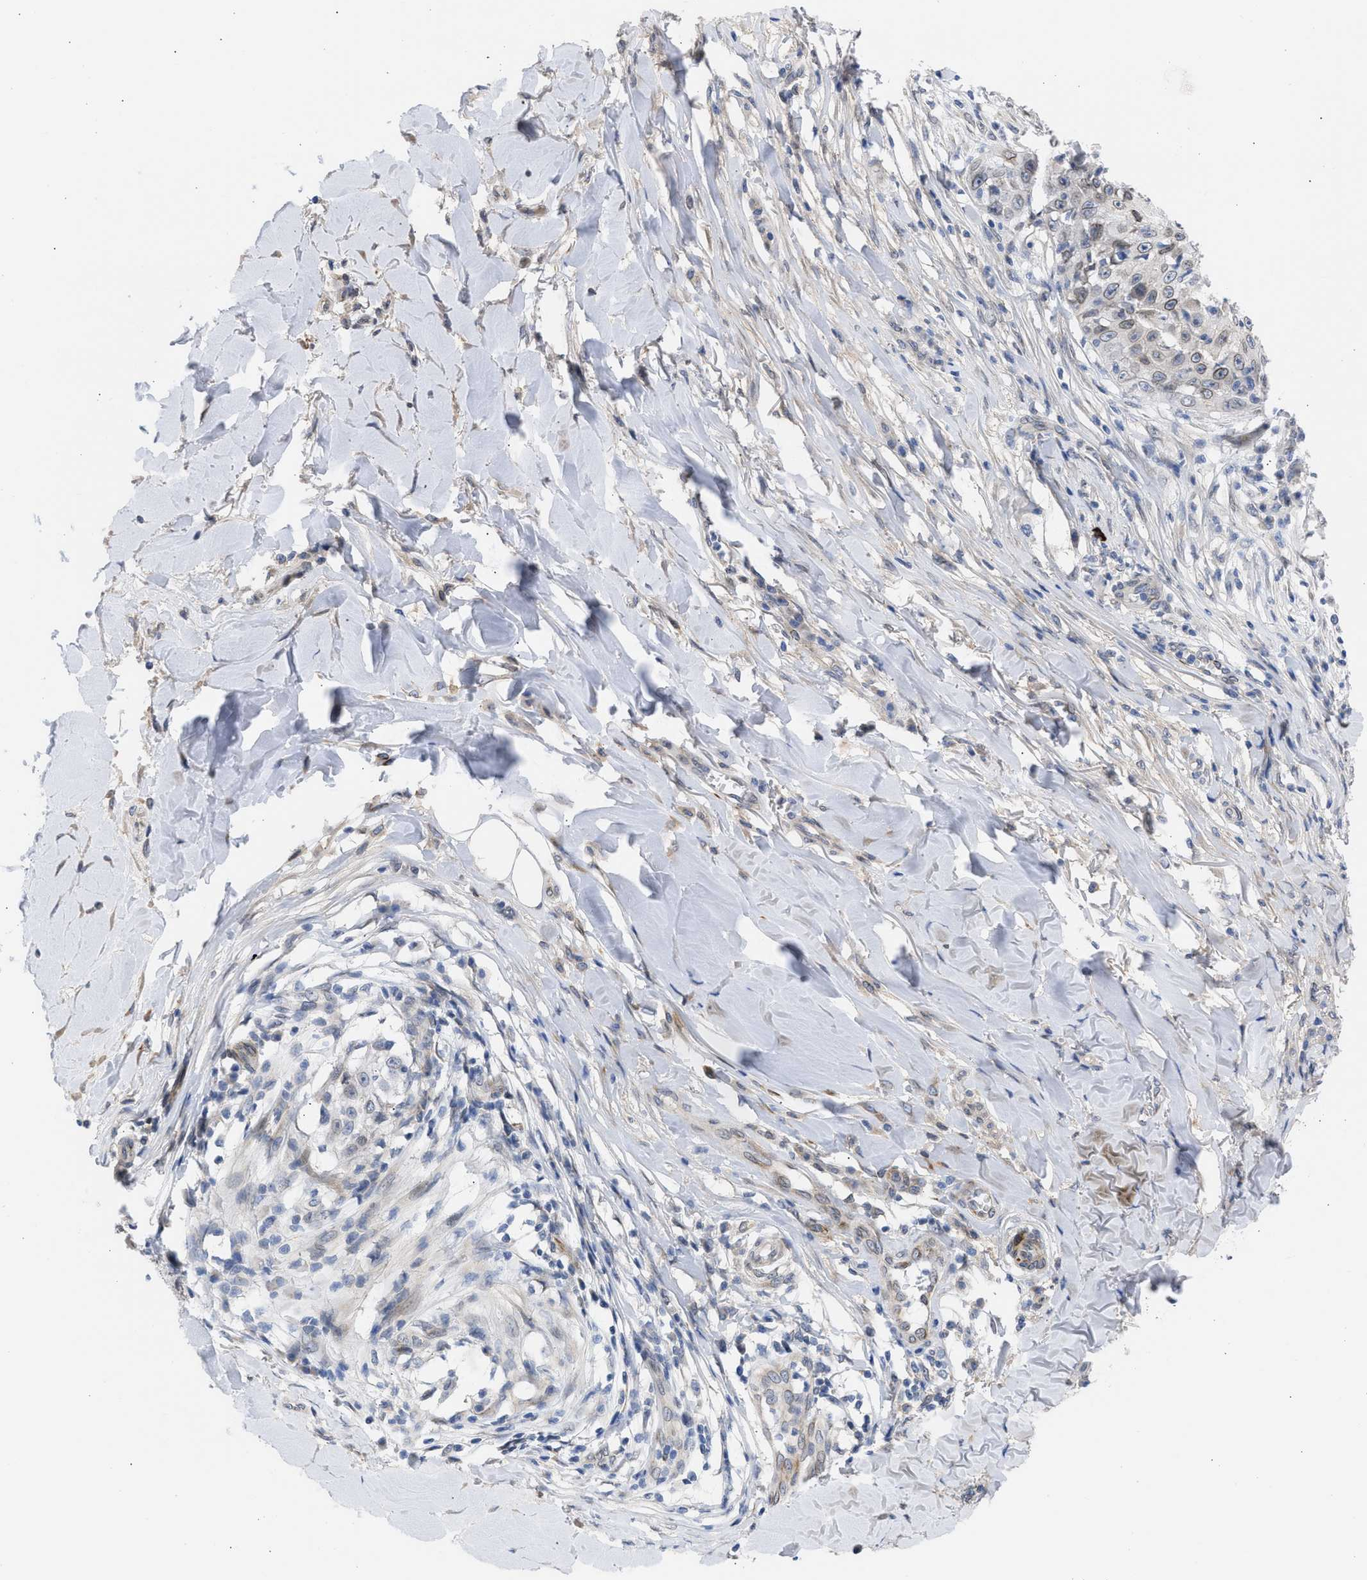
{"staining": {"intensity": "weak", "quantity": "<25%", "location": "cytoplasmic/membranous,nuclear"}, "tissue": "skin cancer", "cell_type": "Tumor cells", "image_type": "cancer", "snomed": [{"axis": "morphology", "description": "Squamous cell carcinoma, NOS"}, {"axis": "topography", "description": "Skin"}], "caption": "Protein analysis of squamous cell carcinoma (skin) shows no significant expression in tumor cells.", "gene": "NUP35", "patient": {"sex": "male", "age": 86}}